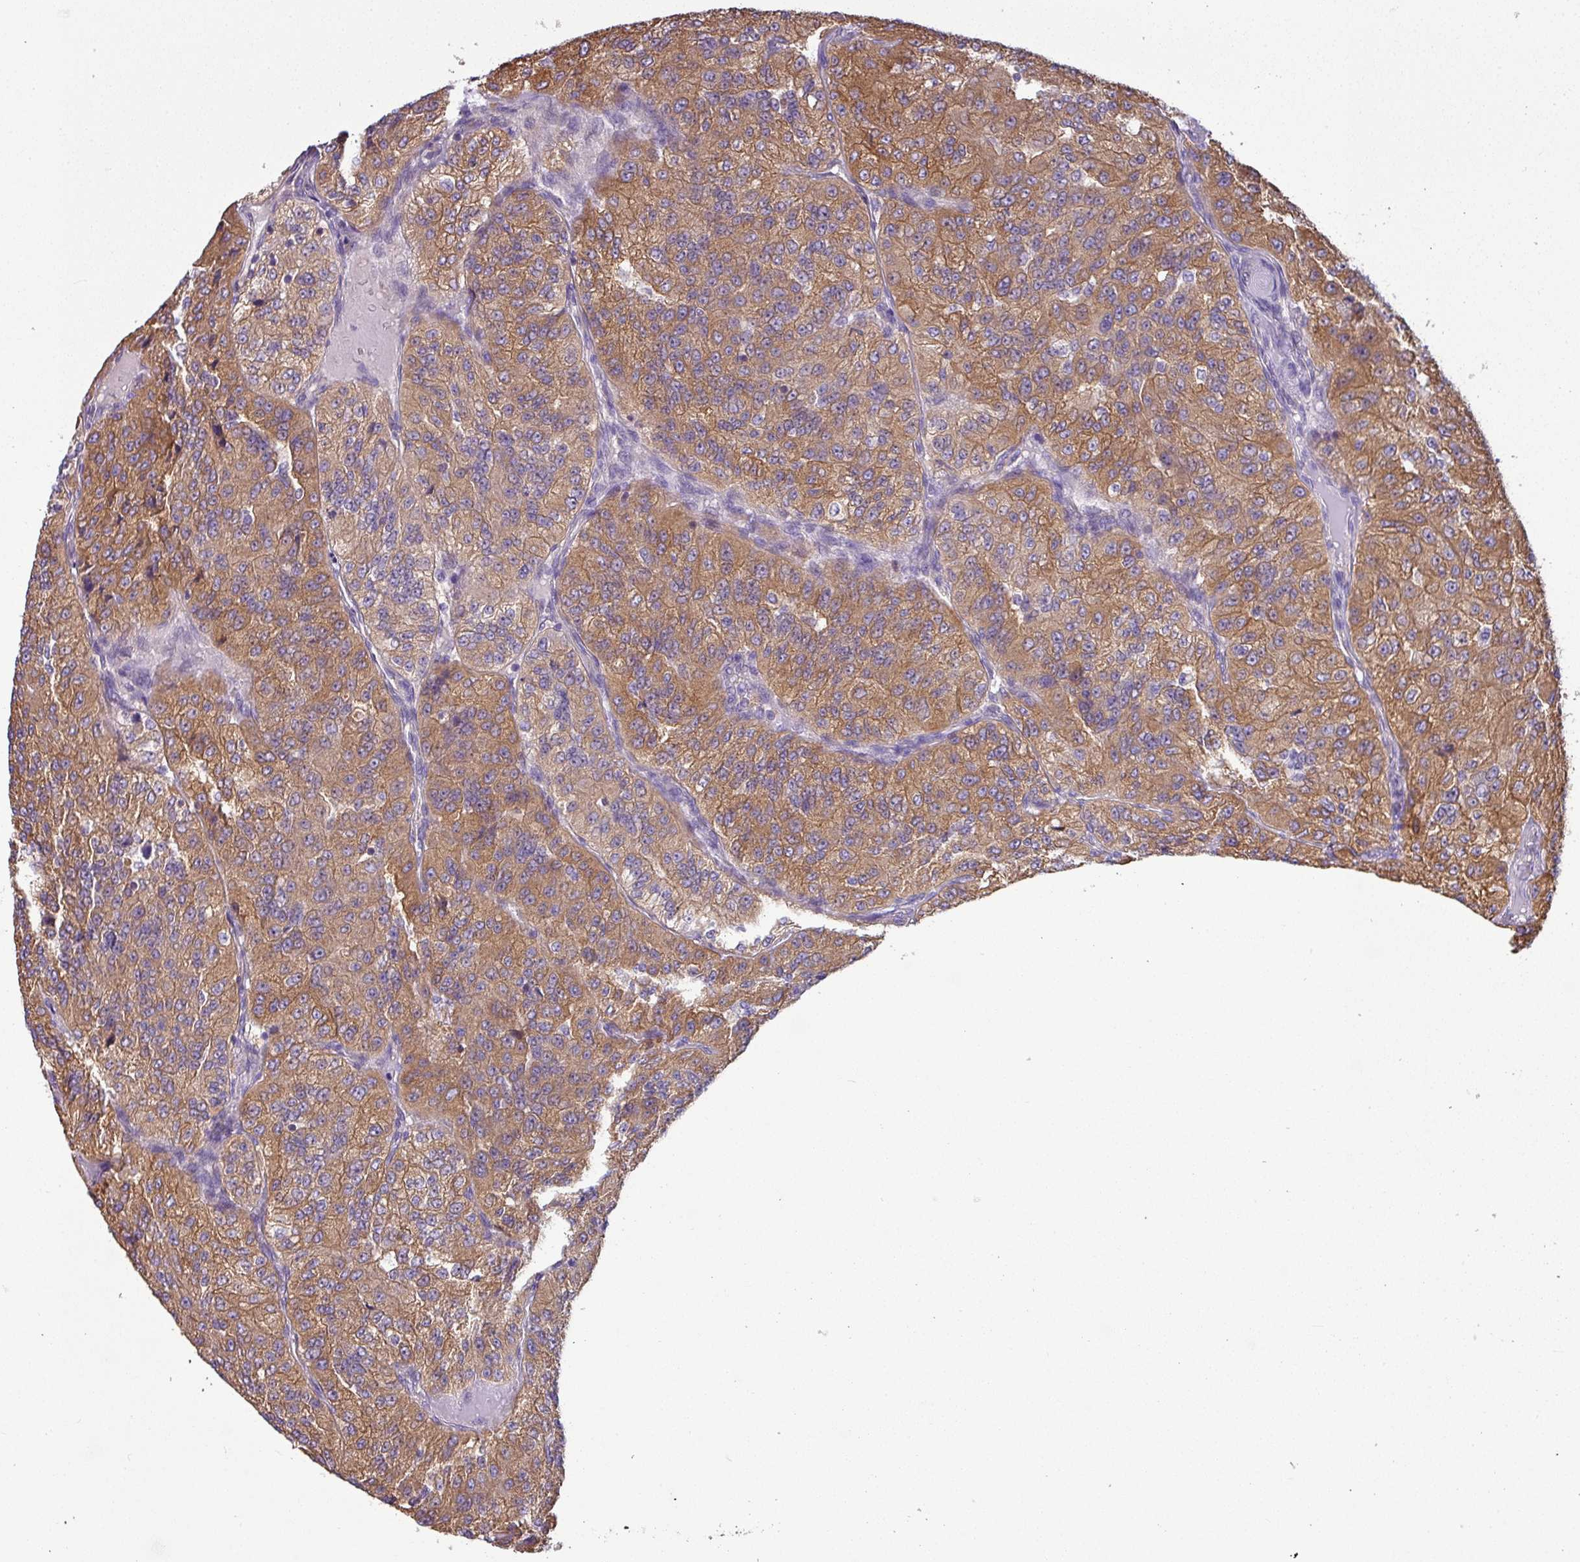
{"staining": {"intensity": "moderate", "quantity": ">75%", "location": "cytoplasmic/membranous"}, "tissue": "renal cancer", "cell_type": "Tumor cells", "image_type": "cancer", "snomed": [{"axis": "morphology", "description": "Adenocarcinoma, NOS"}, {"axis": "topography", "description": "Kidney"}], "caption": "Immunohistochemical staining of renal adenocarcinoma displays medium levels of moderate cytoplasmic/membranous protein staining in approximately >75% of tumor cells. The protein is stained brown, and the nuclei are stained in blue (DAB (3,3'-diaminobenzidine) IHC with brightfield microscopy, high magnification).", "gene": "PALS2", "patient": {"sex": "female", "age": 63}}